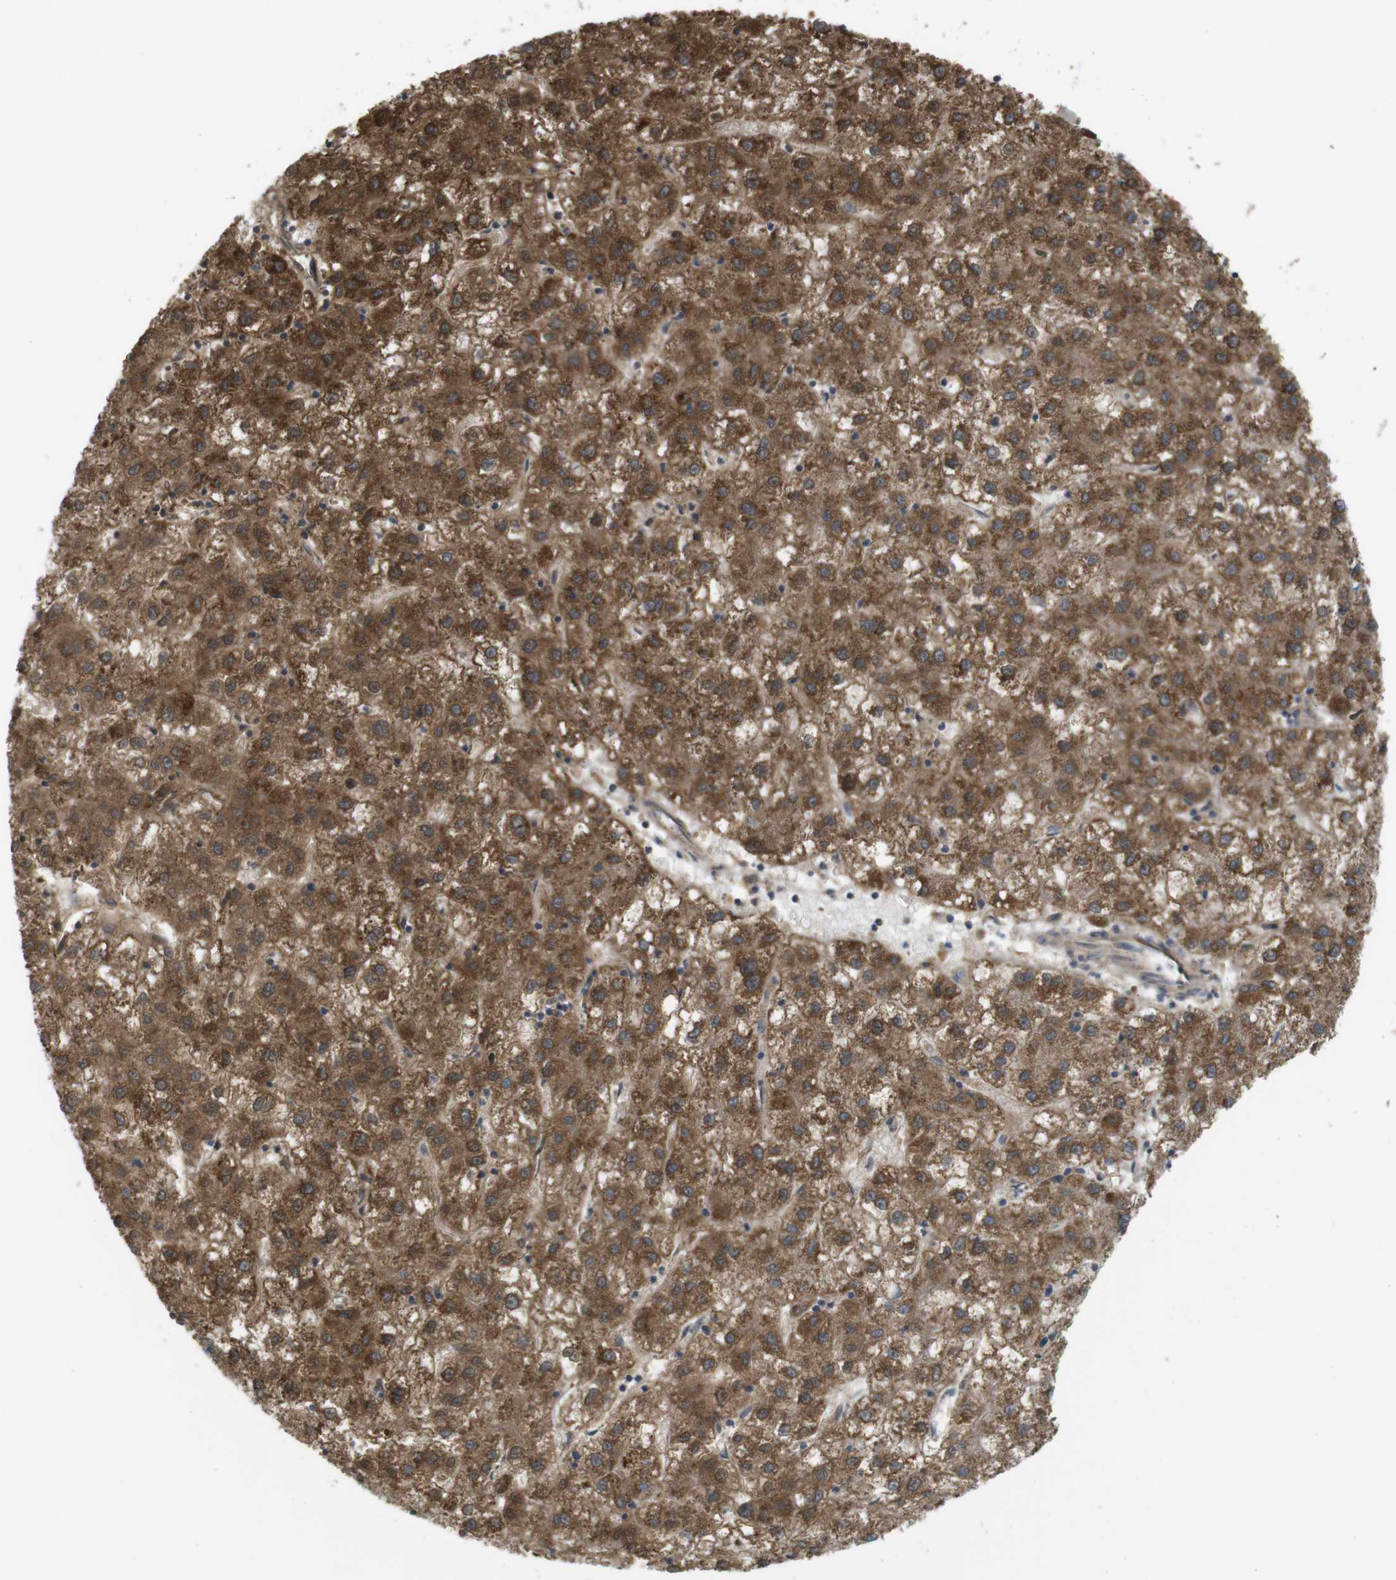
{"staining": {"intensity": "strong", "quantity": ">75%", "location": "cytoplasmic/membranous"}, "tissue": "liver cancer", "cell_type": "Tumor cells", "image_type": "cancer", "snomed": [{"axis": "morphology", "description": "Carcinoma, Hepatocellular, NOS"}, {"axis": "topography", "description": "Liver"}], "caption": "High-magnification brightfield microscopy of liver cancer (hepatocellular carcinoma) stained with DAB (3,3'-diaminobenzidine) (brown) and counterstained with hematoxylin (blue). tumor cells exhibit strong cytoplasmic/membranous expression is present in about>75% of cells.", "gene": "RNF130", "patient": {"sex": "male", "age": 72}}